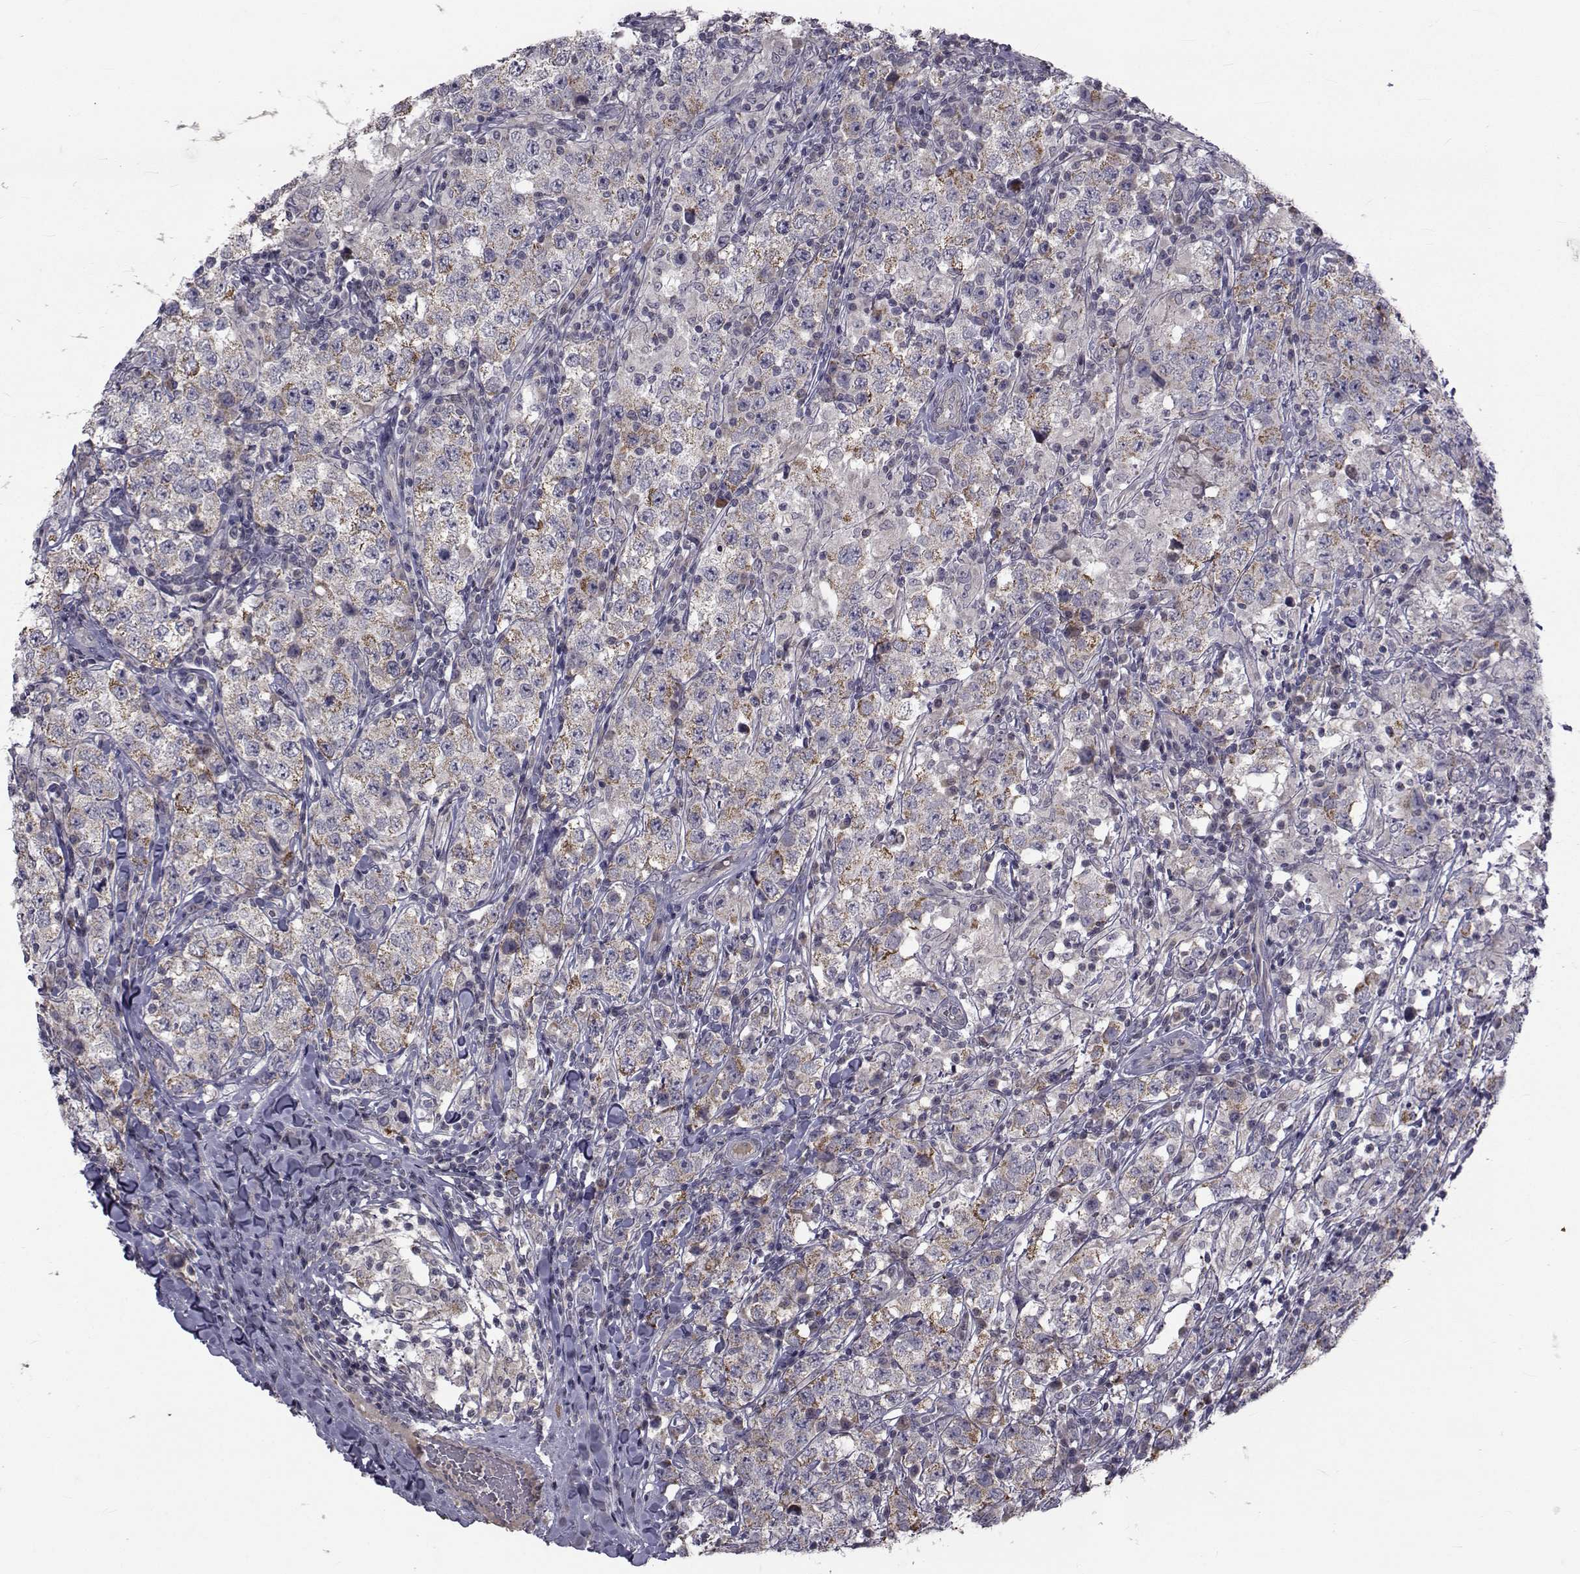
{"staining": {"intensity": "moderate", "quantity": ">75%", "location": "cytoplasmic/membranous"}, "tissue": "testis cancer", "cell_type": "Tumor cells", "image_type": "cancer", "snomed": [{"axis": "morphology", "description": "Seminoma, NOS"}, {"axis": "morphology", "description": "Carcinoma, Embryonal, NOS"}, {"axis": "topography", "description": "Testis"}], "caption": "Protein staining of seminoma (testis) tissue displays moderate cytoplasmic/membranous positivity in approximately >75% of tumor cells. (Stains: DAB (3,3'-diaminobenzidine) in brown, nuclei in blue, Microscopy: brightfield microscopy at high magnification).", "gene": "FDXR", "patient": {"sex": "male", "age": 41}}